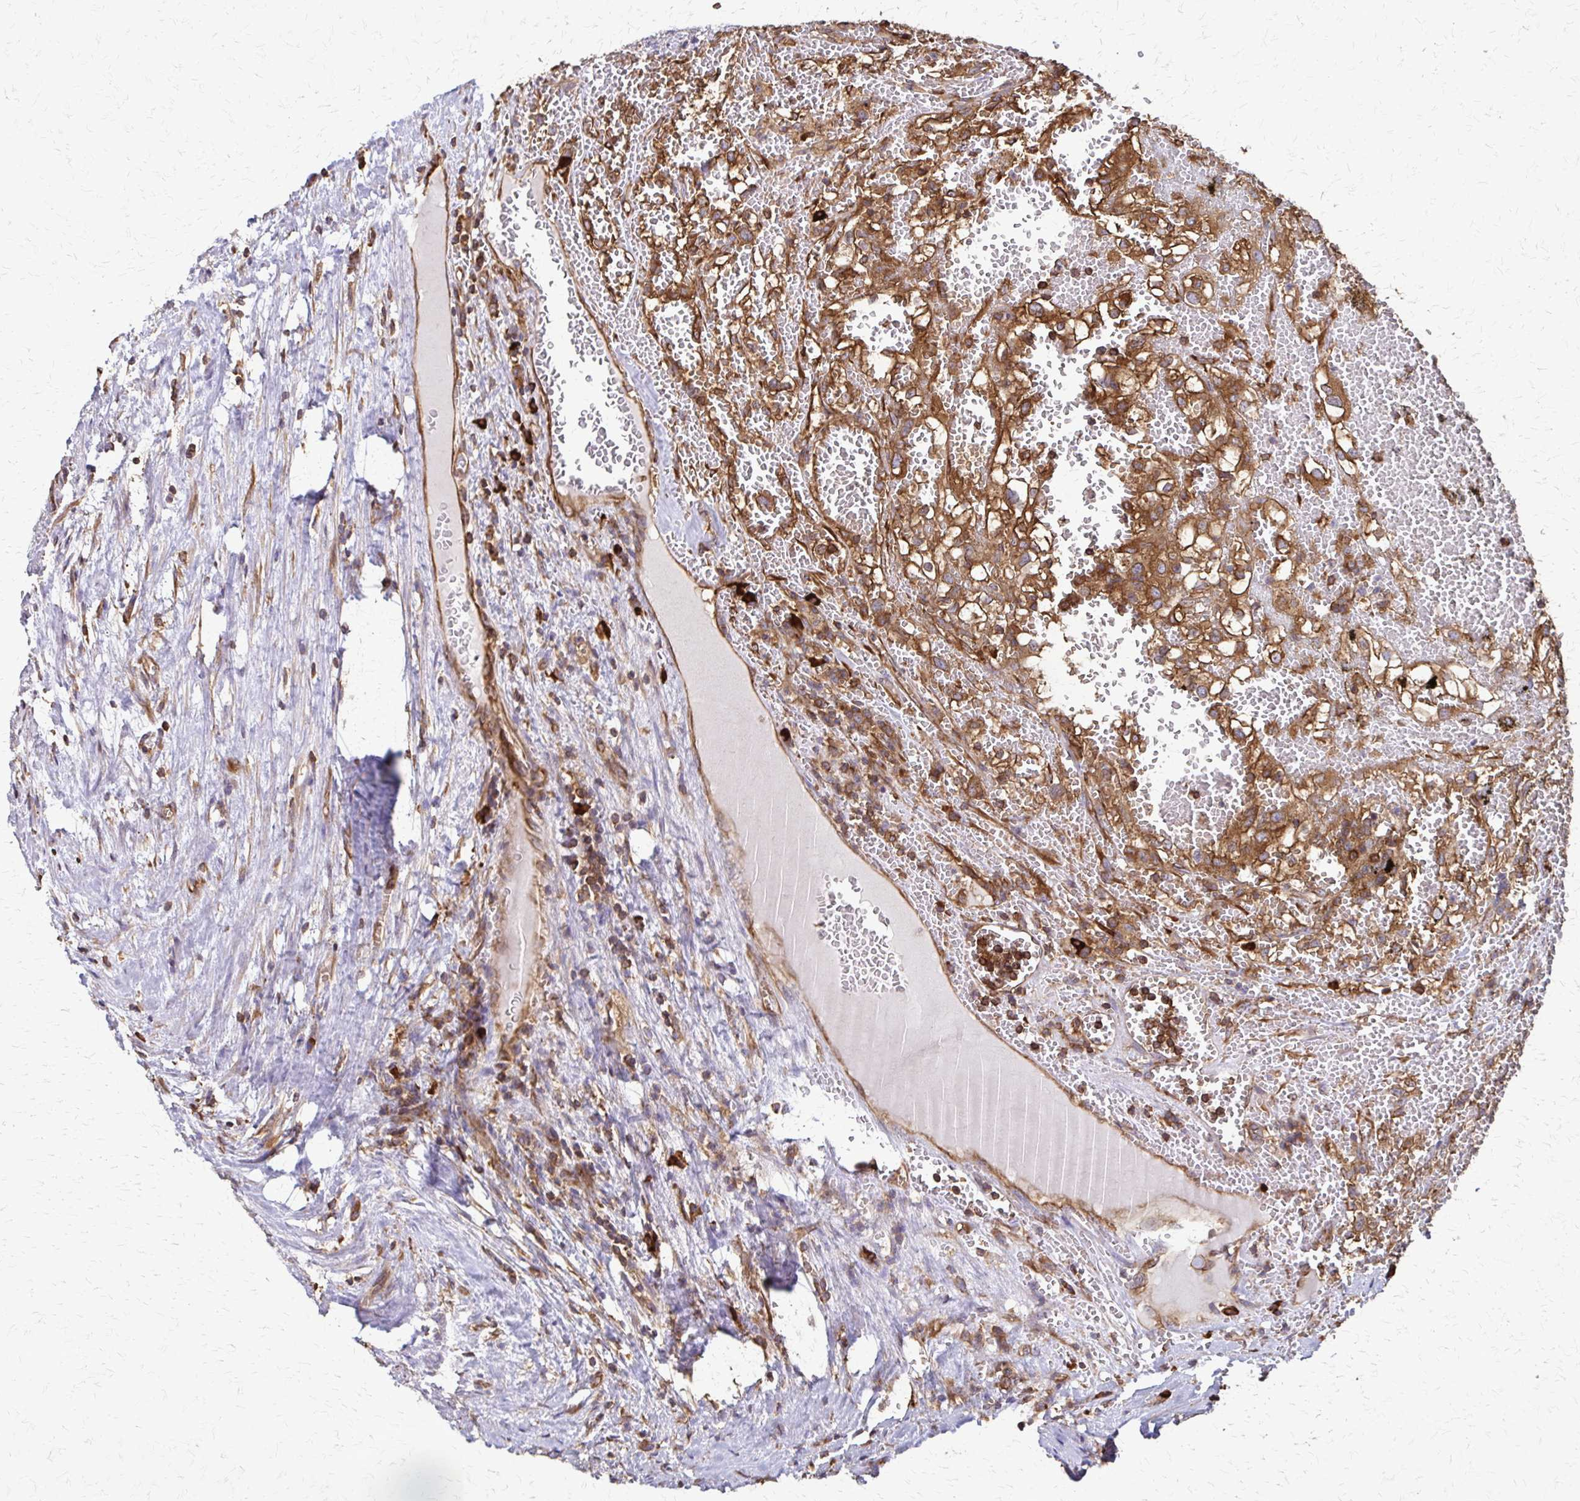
{"staining": {"intensity": "moderate", "quantity": ">75%", "location": "cytoplasmic/membranous"}, "tissue": "renal cancer", "cell_type": "Tumor cells", "image_type": "cancer", "snomed": [{"axis": "morphology", "description": "Adenocarcinoma, NOS"}, {"axis": "topography", "description": "Kidney"}], "caption": "Moderate cytoplasmic/membranous expression for a protein is appreciated in approximately >75% of tumor cells of renal adenocarcinoma using immunohistochemistry.", "gene": "EEF2", "patient": {"sex": "female", "age": 74}}